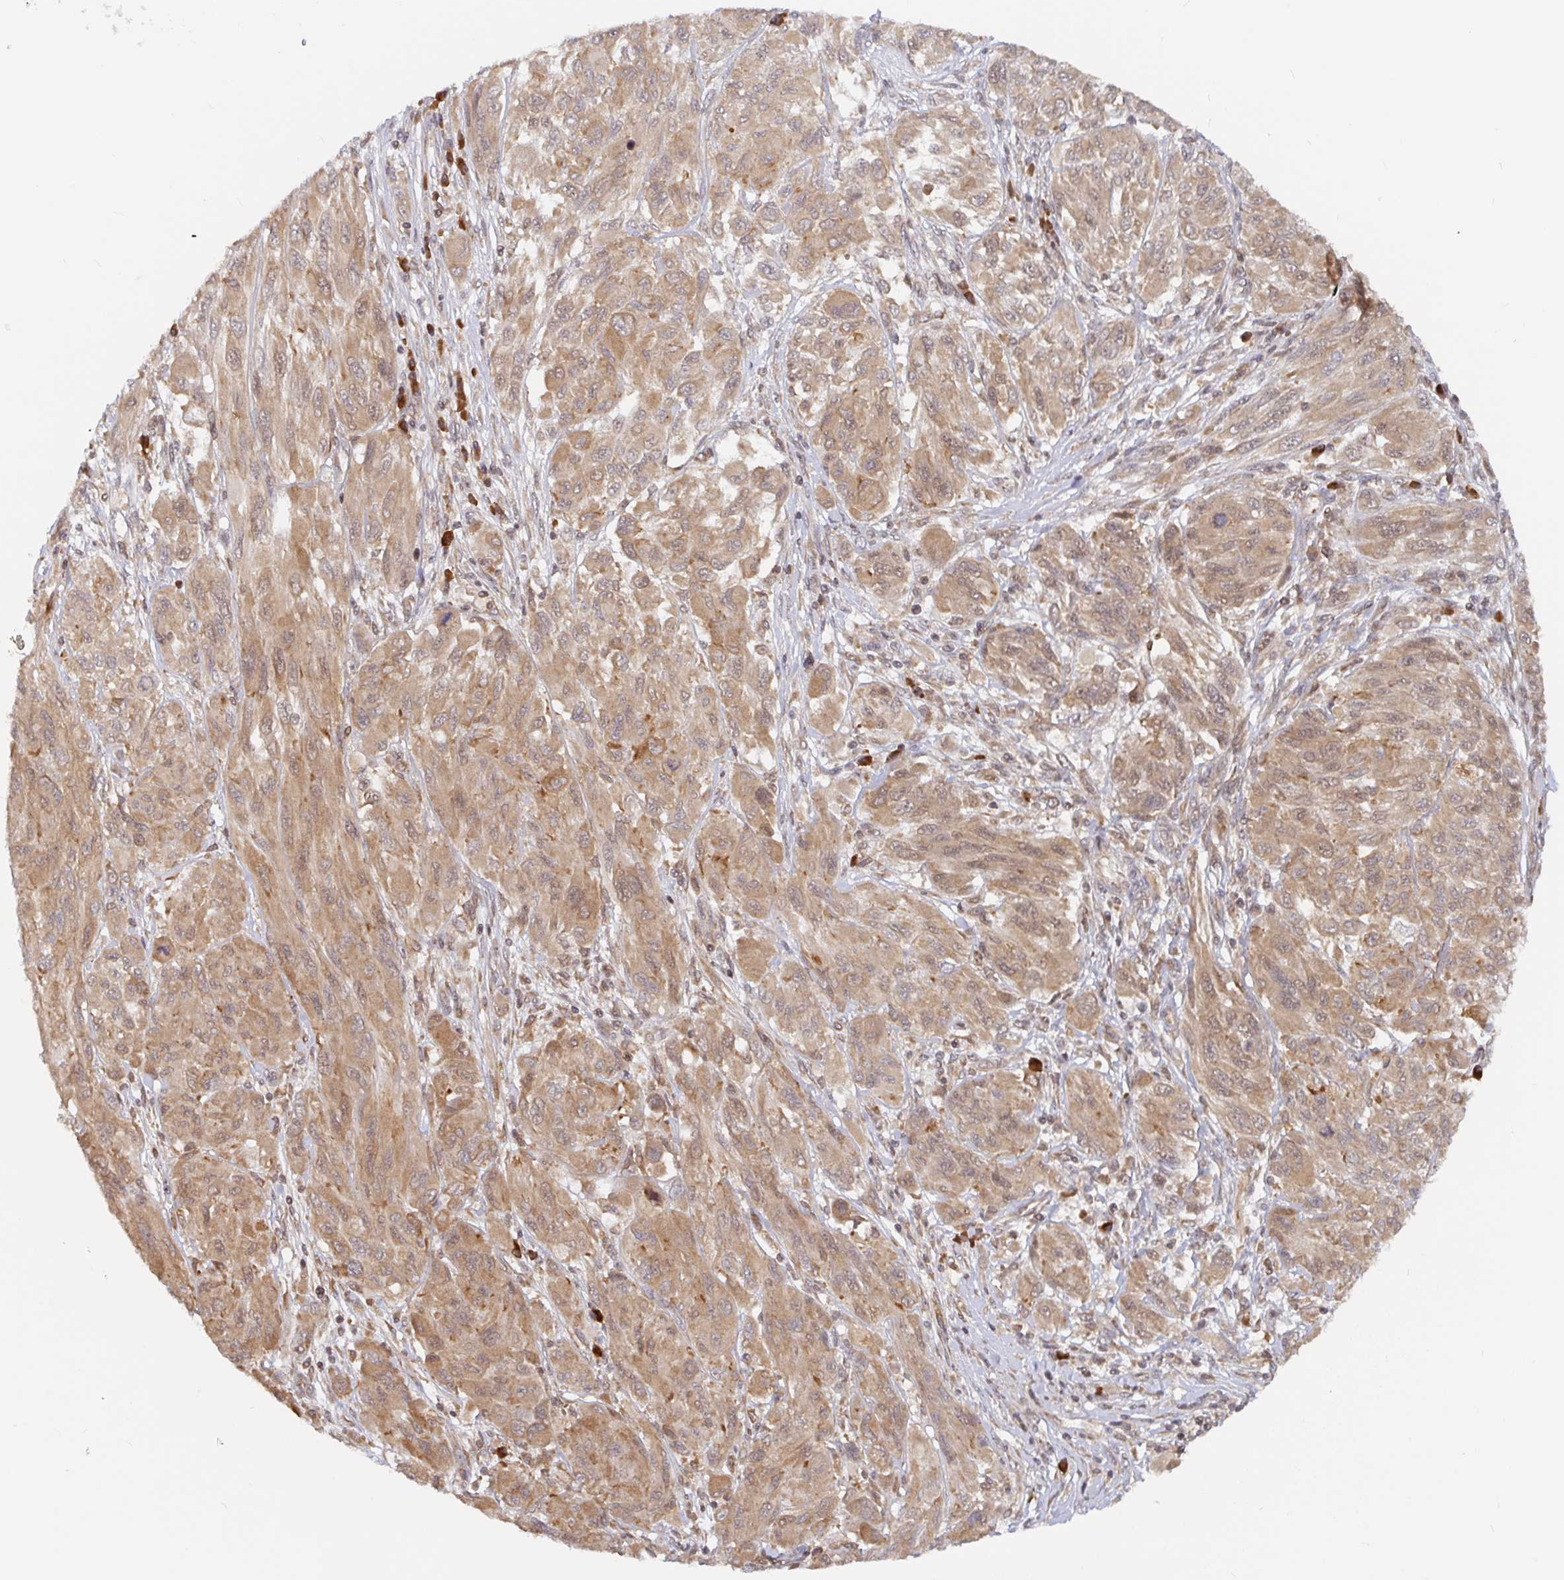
{"staining": {"intensity": "moderate", "quantity": ">75%", "location": "cytoplasmic/membranous"}, "tissue": "melanoma", "cell_type": "Tumor cells", "image_type": "cancer", "snomed": [{"axis": "morphology", "description": "Malignant melanoma, NOS"}, {"axis": "topography", "description": "Skin"}], "caption": "Protein staining reveals moderate cytoplasmic/membranous positivity in approximately >75% of tumor cells in malignant melanoma.", "gene": "ALG1", "patient": {"sex": "female", "age": 91}}